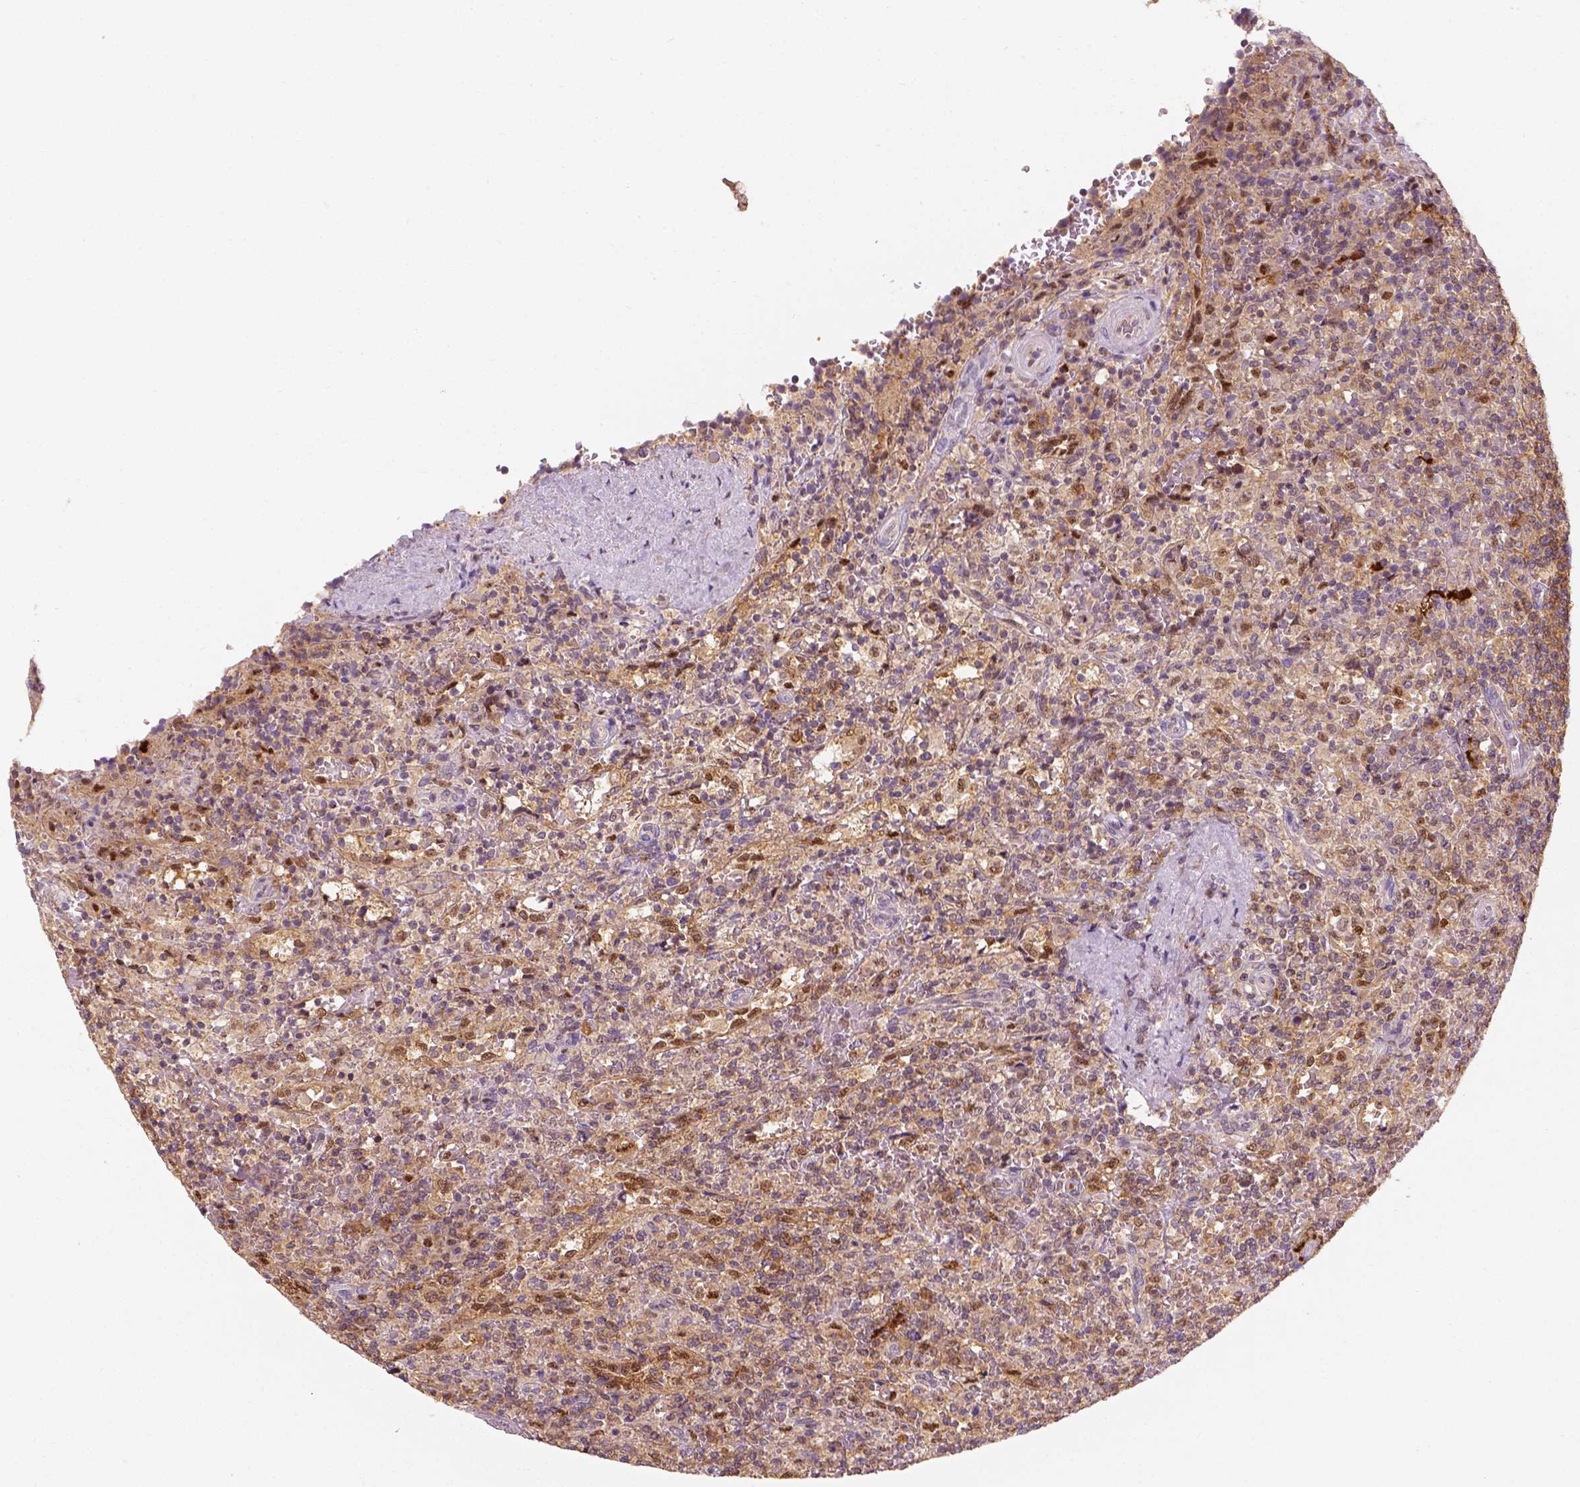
{"staining": {"intensity": "weak", "quantity": "<25%", "location": "cytoplasmic/membranous"}, "tissue": "lymphoma", "cell_type": "Tumor cells", "image_type": "cancer", "snomed": [{"axis": "morphology", "description": "Malignant lymphoma, non-Hodgkin's type, Low grade"}, {"axis": "topography", "description": "Spleen"}], "caption": "Tumor cells show no significant positivity in low-grade malignant lymphoma, non-Hodgkin's type. (DAB IHC with hematoxylin counter stain).", "gene": "SQSTM1", "patient": {"sex": "male", "age": 62}}